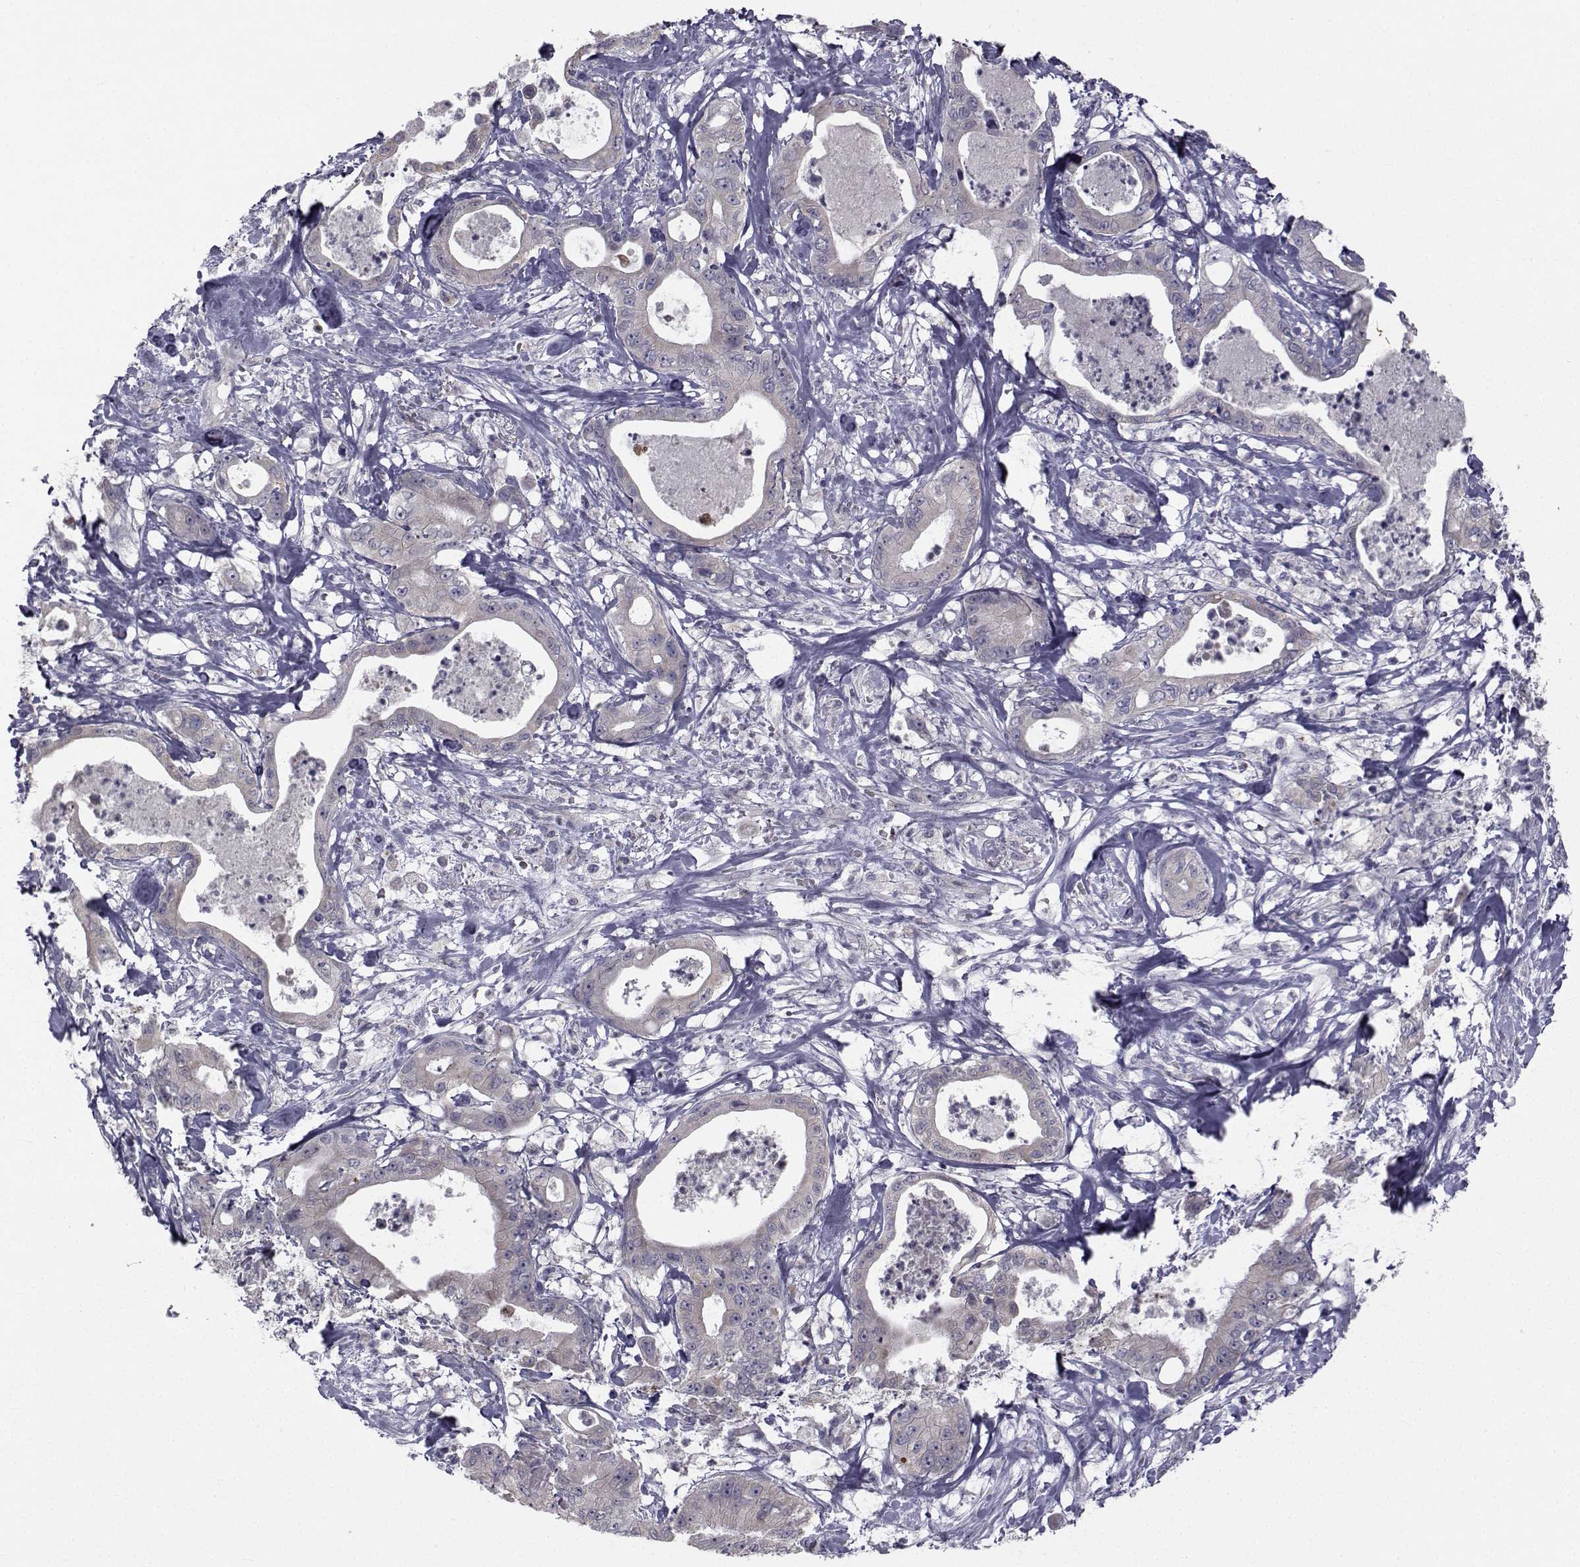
{"staining": {"intensity": "negative", "quantity": "none", "location": "none"}, "tissue": "pancreatic cancer", "cell_type": "Tumor cells", "image_type": "cancer", "snomed": [{"axis": "morphology", "description": "Adenocarcinoma, NOS"}, {"axis": "topography", "description": "Pancreas"}], "caption": "Pancreatic cancer (adenocarcinoma) was stained to show a protein in brown. There is no significant expression in tumor cells.", "gene": "ANGPT1", "patient": {"sex": "male", "age": 71}}